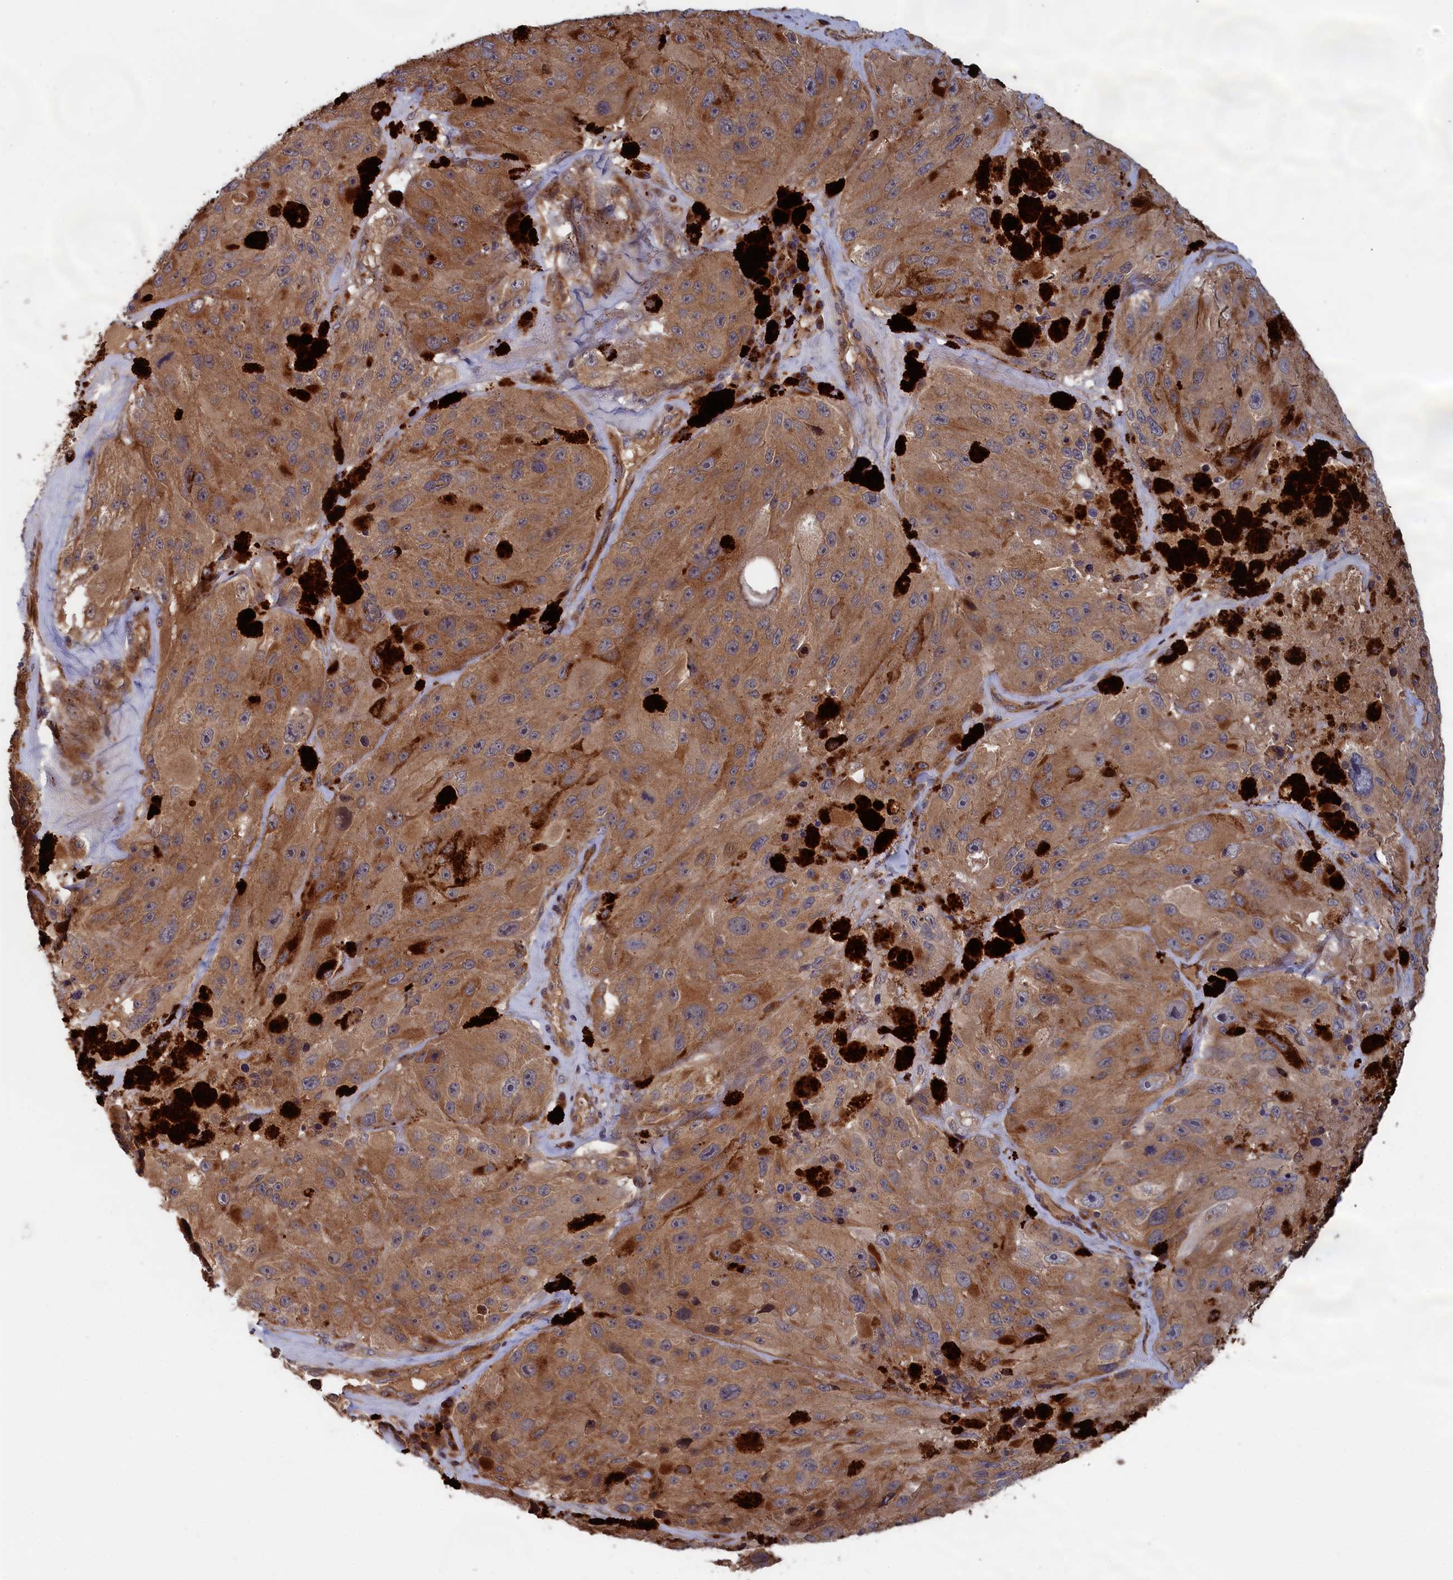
{"staining": {"intensity": "moderate", "quantity": ">75%", "location": "cytoplasmic/membranous"}, "tissue": "melanoma", "cell_type": "Tumor cells", "image_type": "cancer", "snomed": [{"axis": "morphology", "description": "Malignant melanoma, Metastatic site"}, {"axis": "topography", "description": "Lymph node"}], "caption": "Melanoma stained for a protein (brown) shows moderate cytoplasmic/membranous positive positivity in about >75% of tumor cells.", "gene": "TRAPPC2L", "patient": {"sex": "male", "age": 62}}